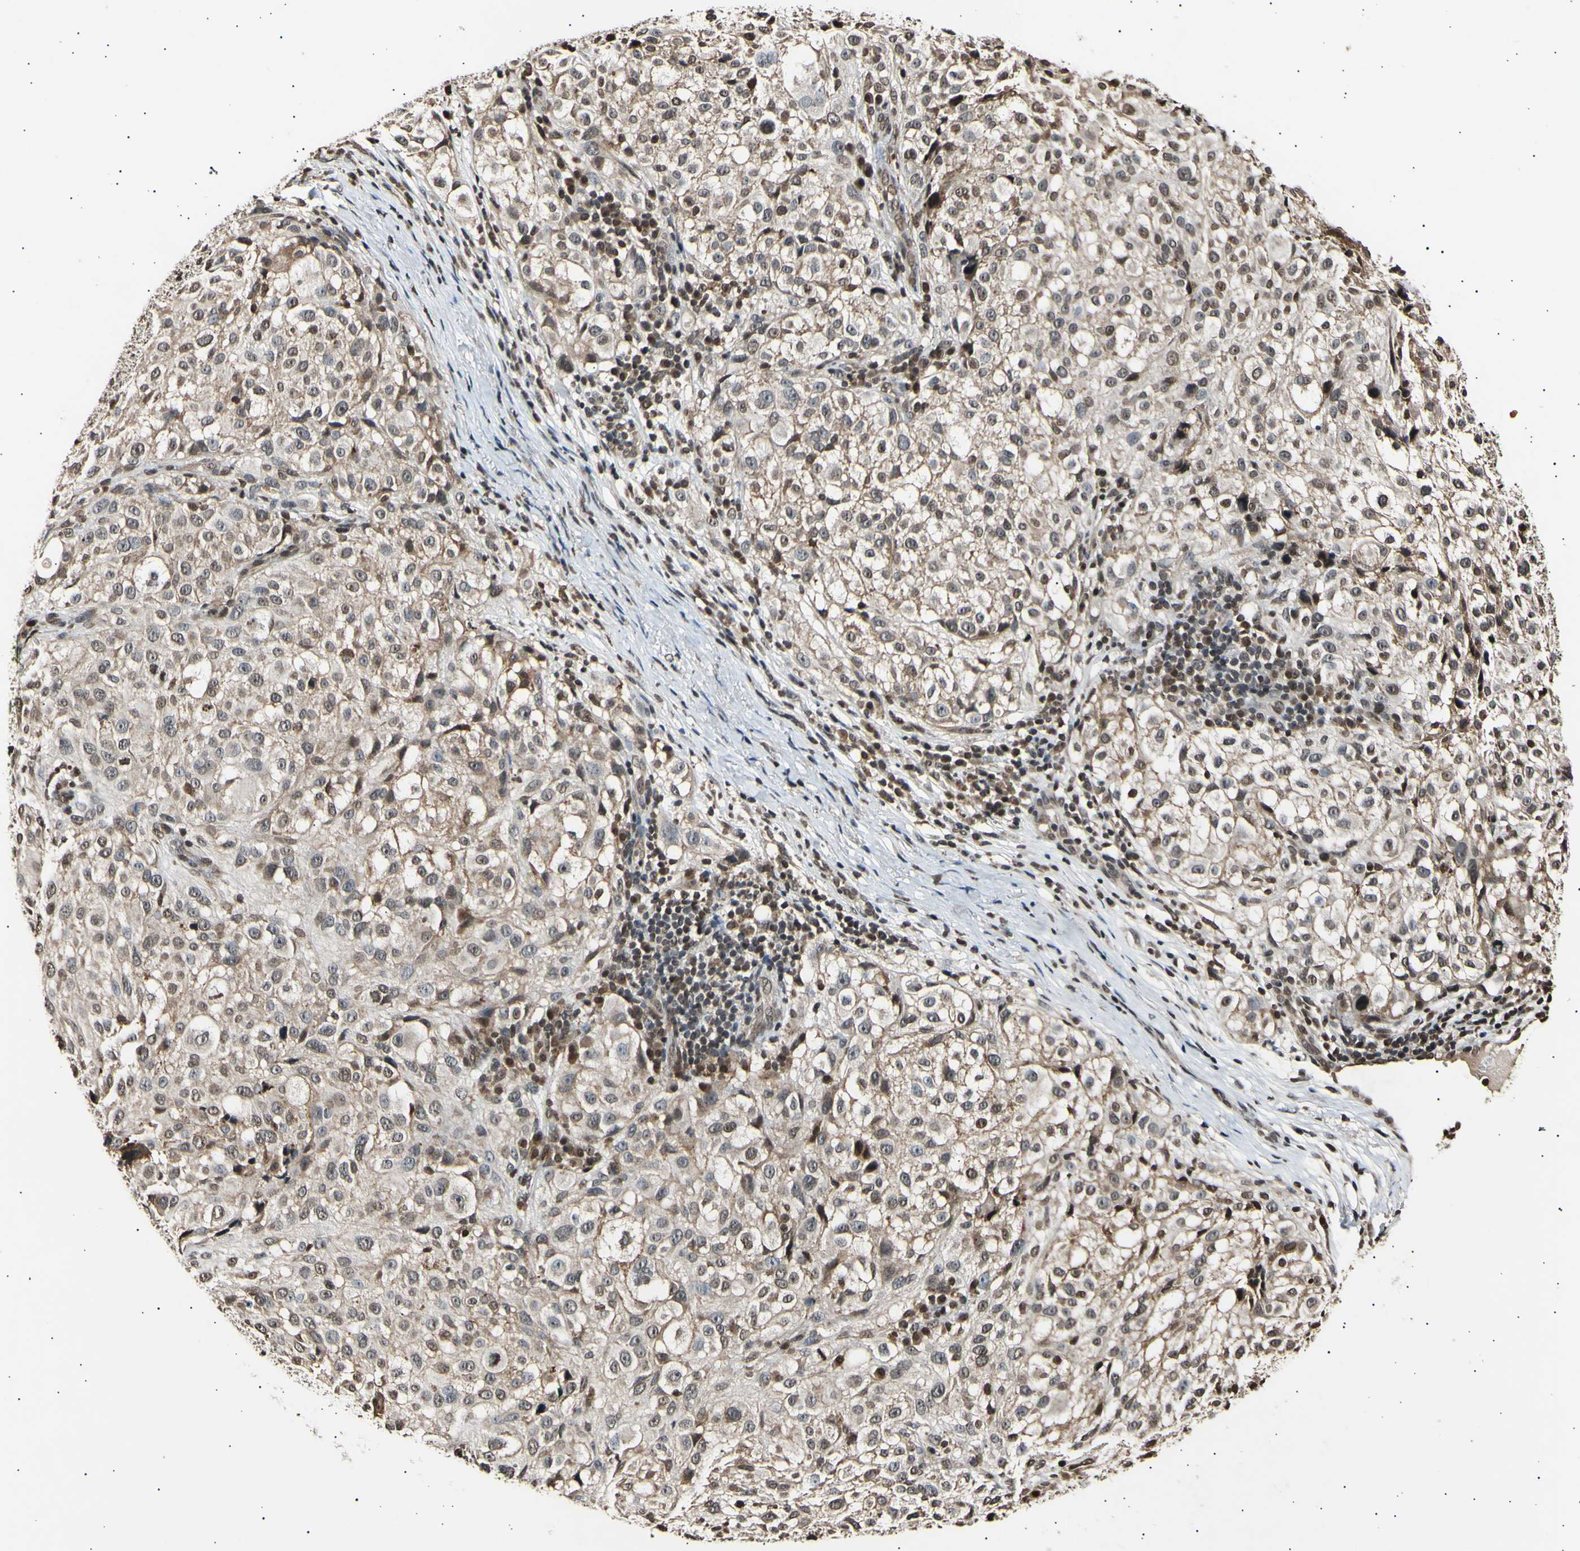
{"staining": {"intensity": "moderate", "quantity": ">75%", "location": "cytoplasmic/membranous,nuclear"}, "tissue": "melanoma", "cell_type": "Tumor cells", "image_type": "cancer", "snomed": [{"axis": "morphology", "description": "Necrosis, NOS"}, {"axis": "morphology", "description": "Malignant melanoma, NOS"}, {"axis": "topography", "description": "Skin"}], "caption": "Melanoma stained for a protein exhibits moderate cytoplasmic/membranous and nuclear positivity in tumor cells.", "gene": "ANAPC7", "patient": {"sex": "female", "age": 87}}